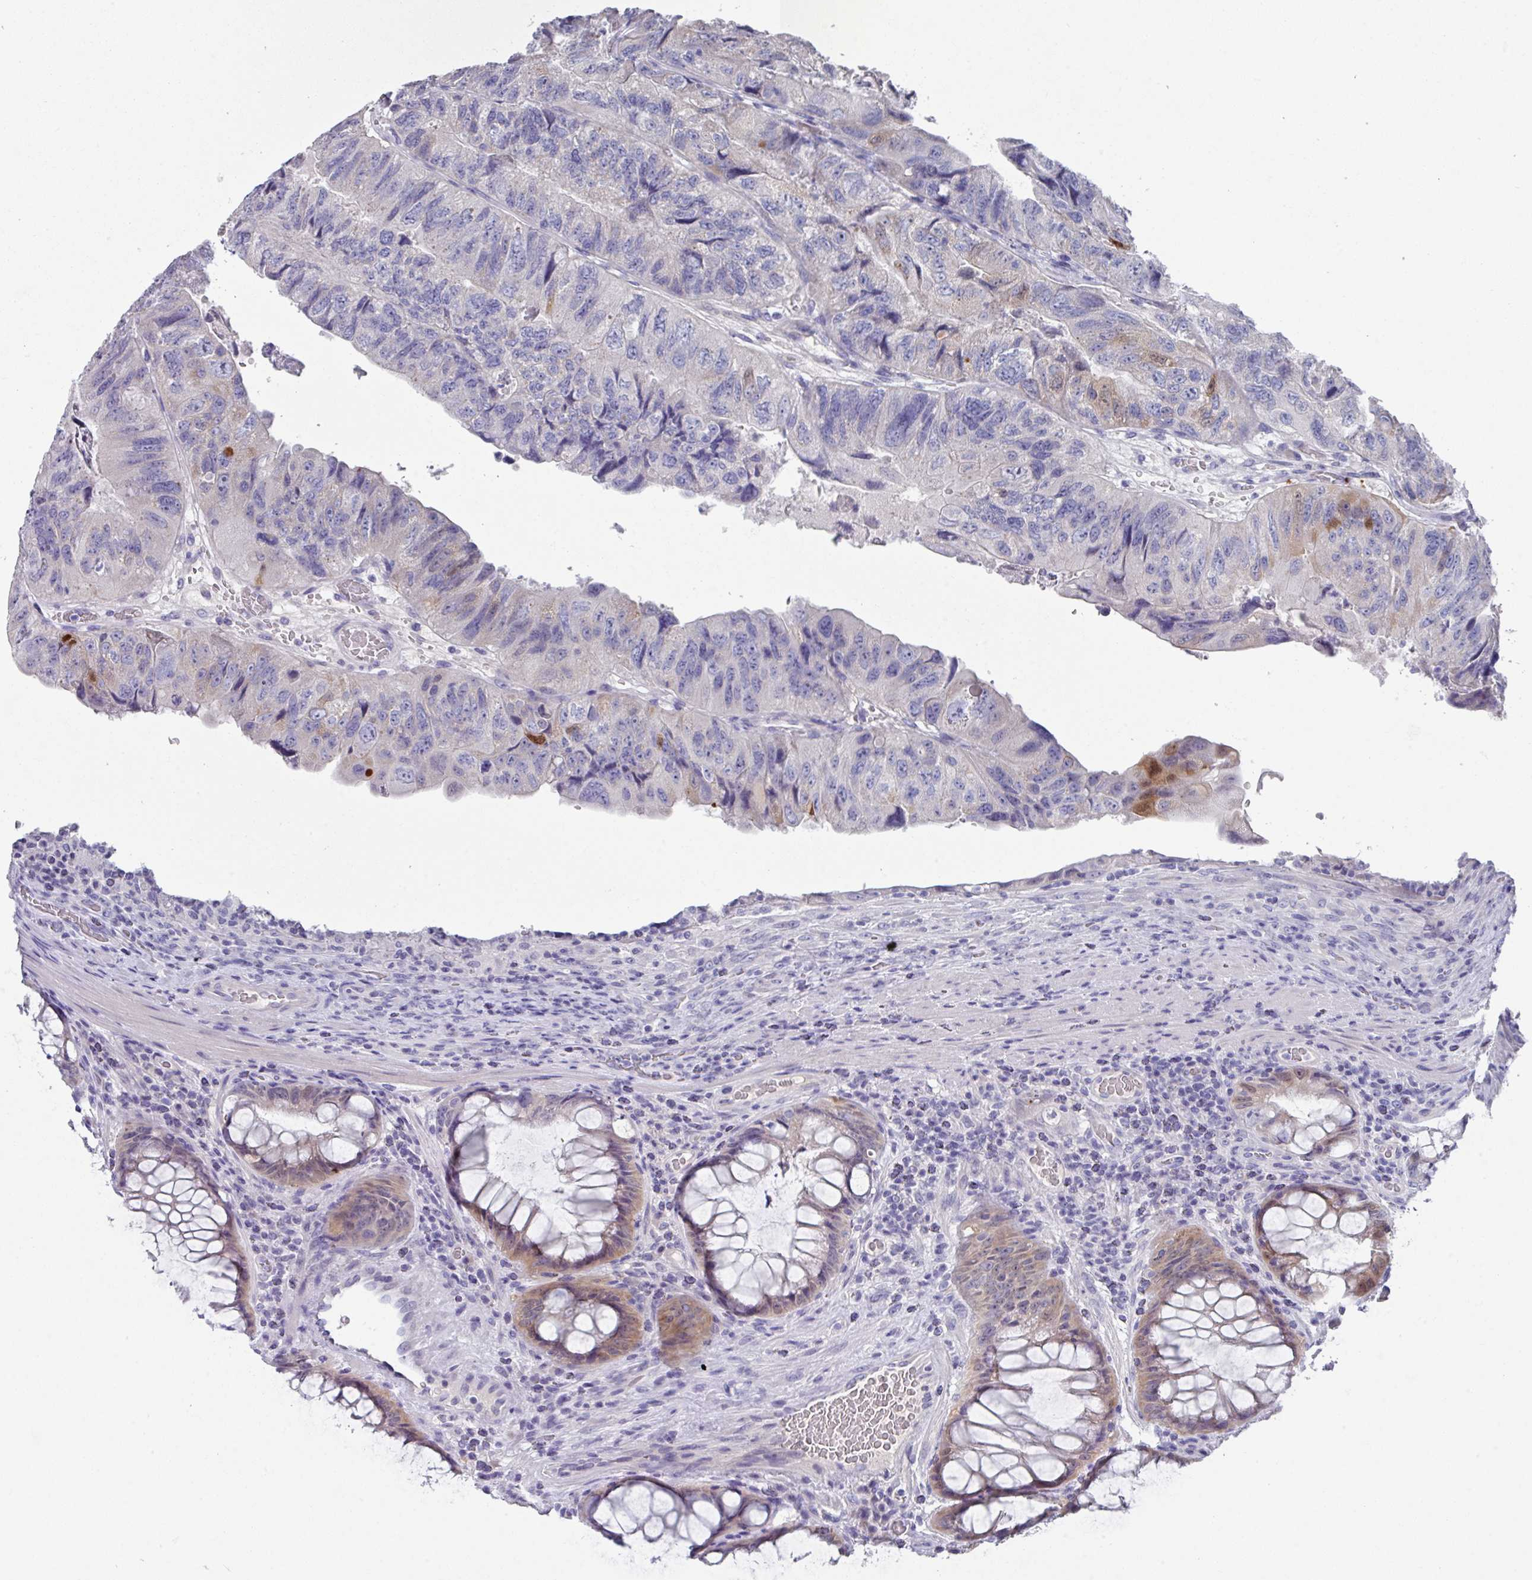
{"staining": {"intensity": "negative", "quantity": "none", "location": "none"}, "tissue": "colorectal cancer", "cell_type": "Tumor cells", "image_type": "cancer", "snomed": [{"axis": "morphology", "description": "Adenocarcinoma, NOS"}, {"axis": "topography", "description": "Rectum"}], "caption": "The immunohistochemistry image has no significant staining in tumor cells of colorectal cancer (adenocarcinoma) tissue.", "gene": "DEFB115", "patient": {"sex": "male", "age": 63}}